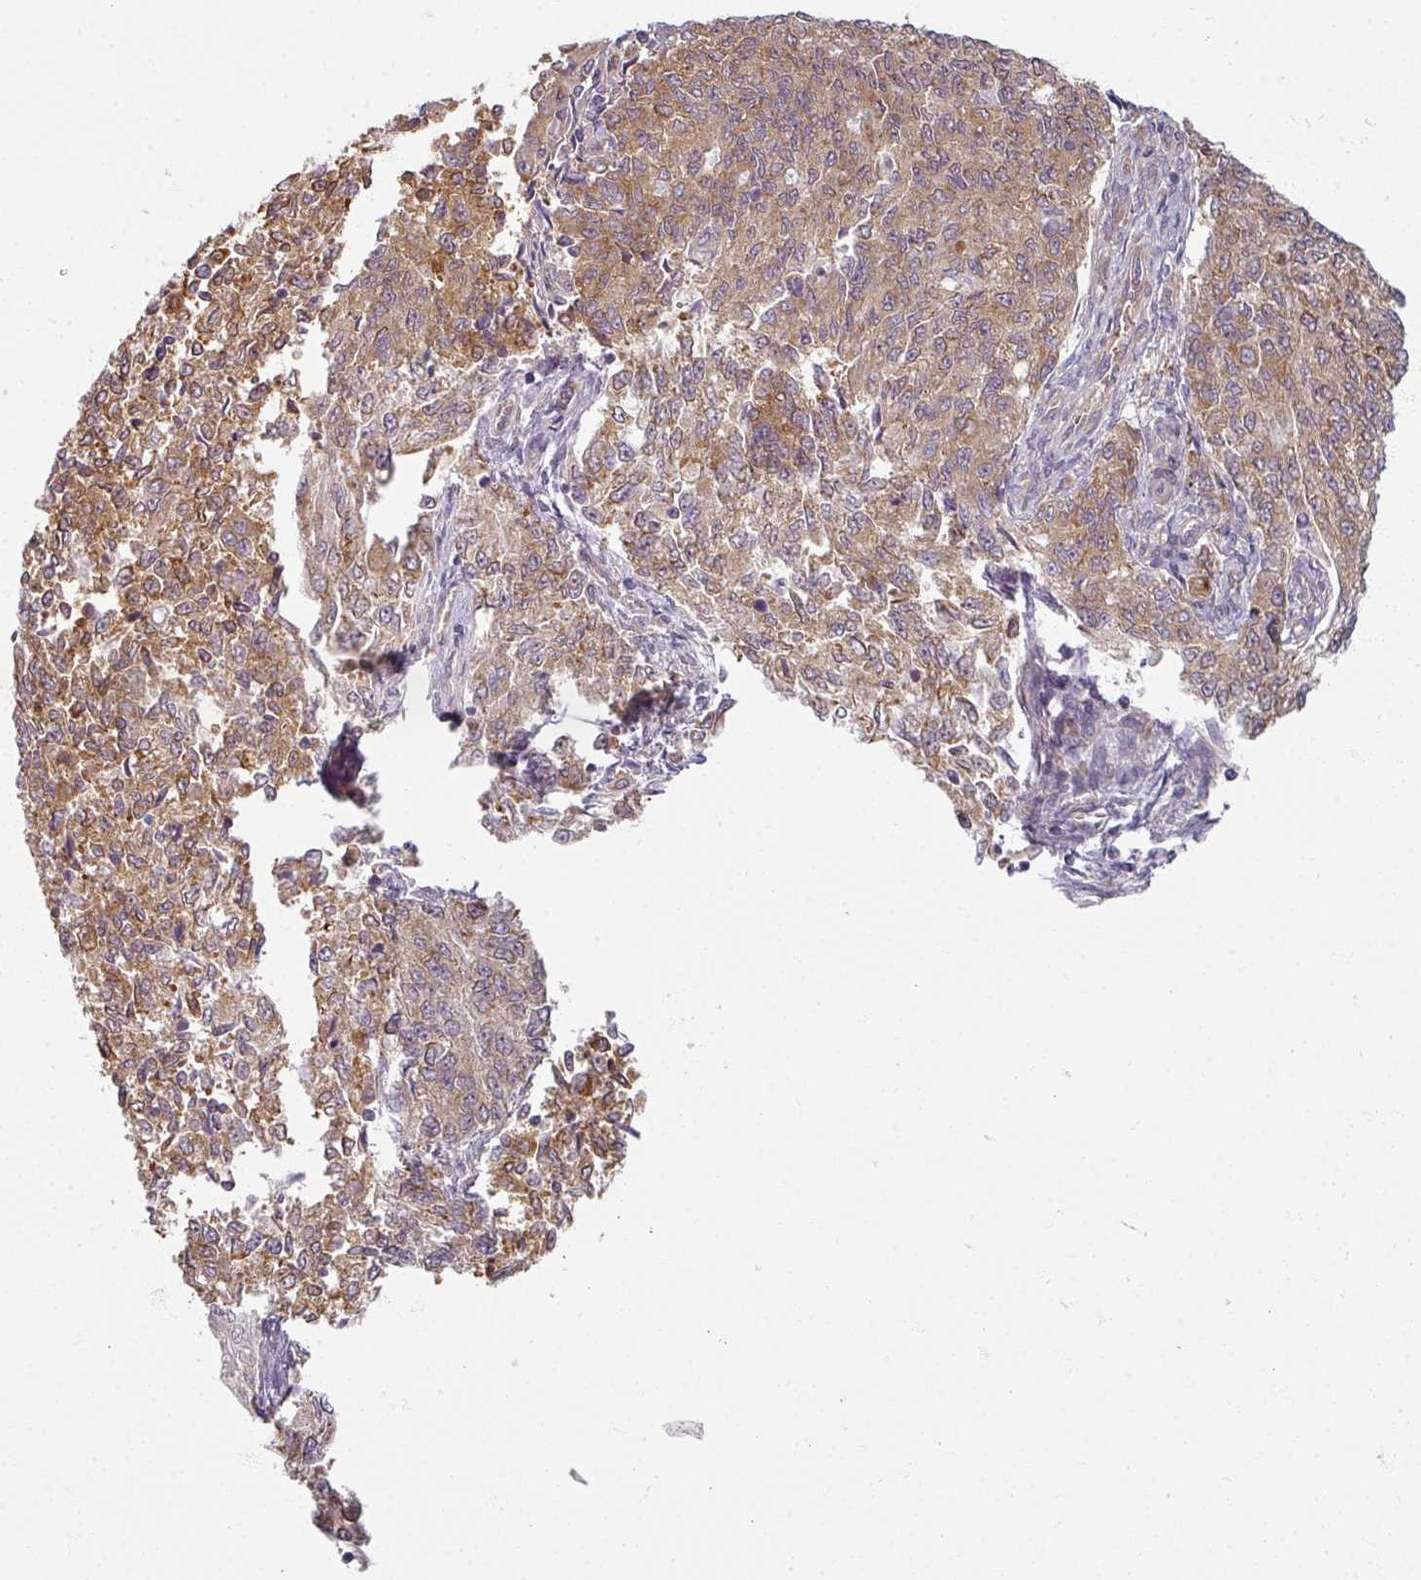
{"staining": {"intensity": "moderate", "quantity": ">75%", "location": "cytoplasmic/membranous"}, "tissue": "endometrial cancer", "cell_type": "Tumor cells", "image_type": "cancer", "snomed": [{"axis": "morphology", "description": "Adenocarcinoma, NOS"}, {"axis": "topography", "description": "Endometrium"}], "caption": "This photomicrograph demonstrates endometrial cancer stained with immunohistochemistry (IHC) to label a protein in brown. The cytoplasmic/membranous of tumor cells show moderate positivity for the protein. Nuclei are counter-stained blue.", "gene": "AGPAT4", "patient": {"sex": "female", "age": 50}}